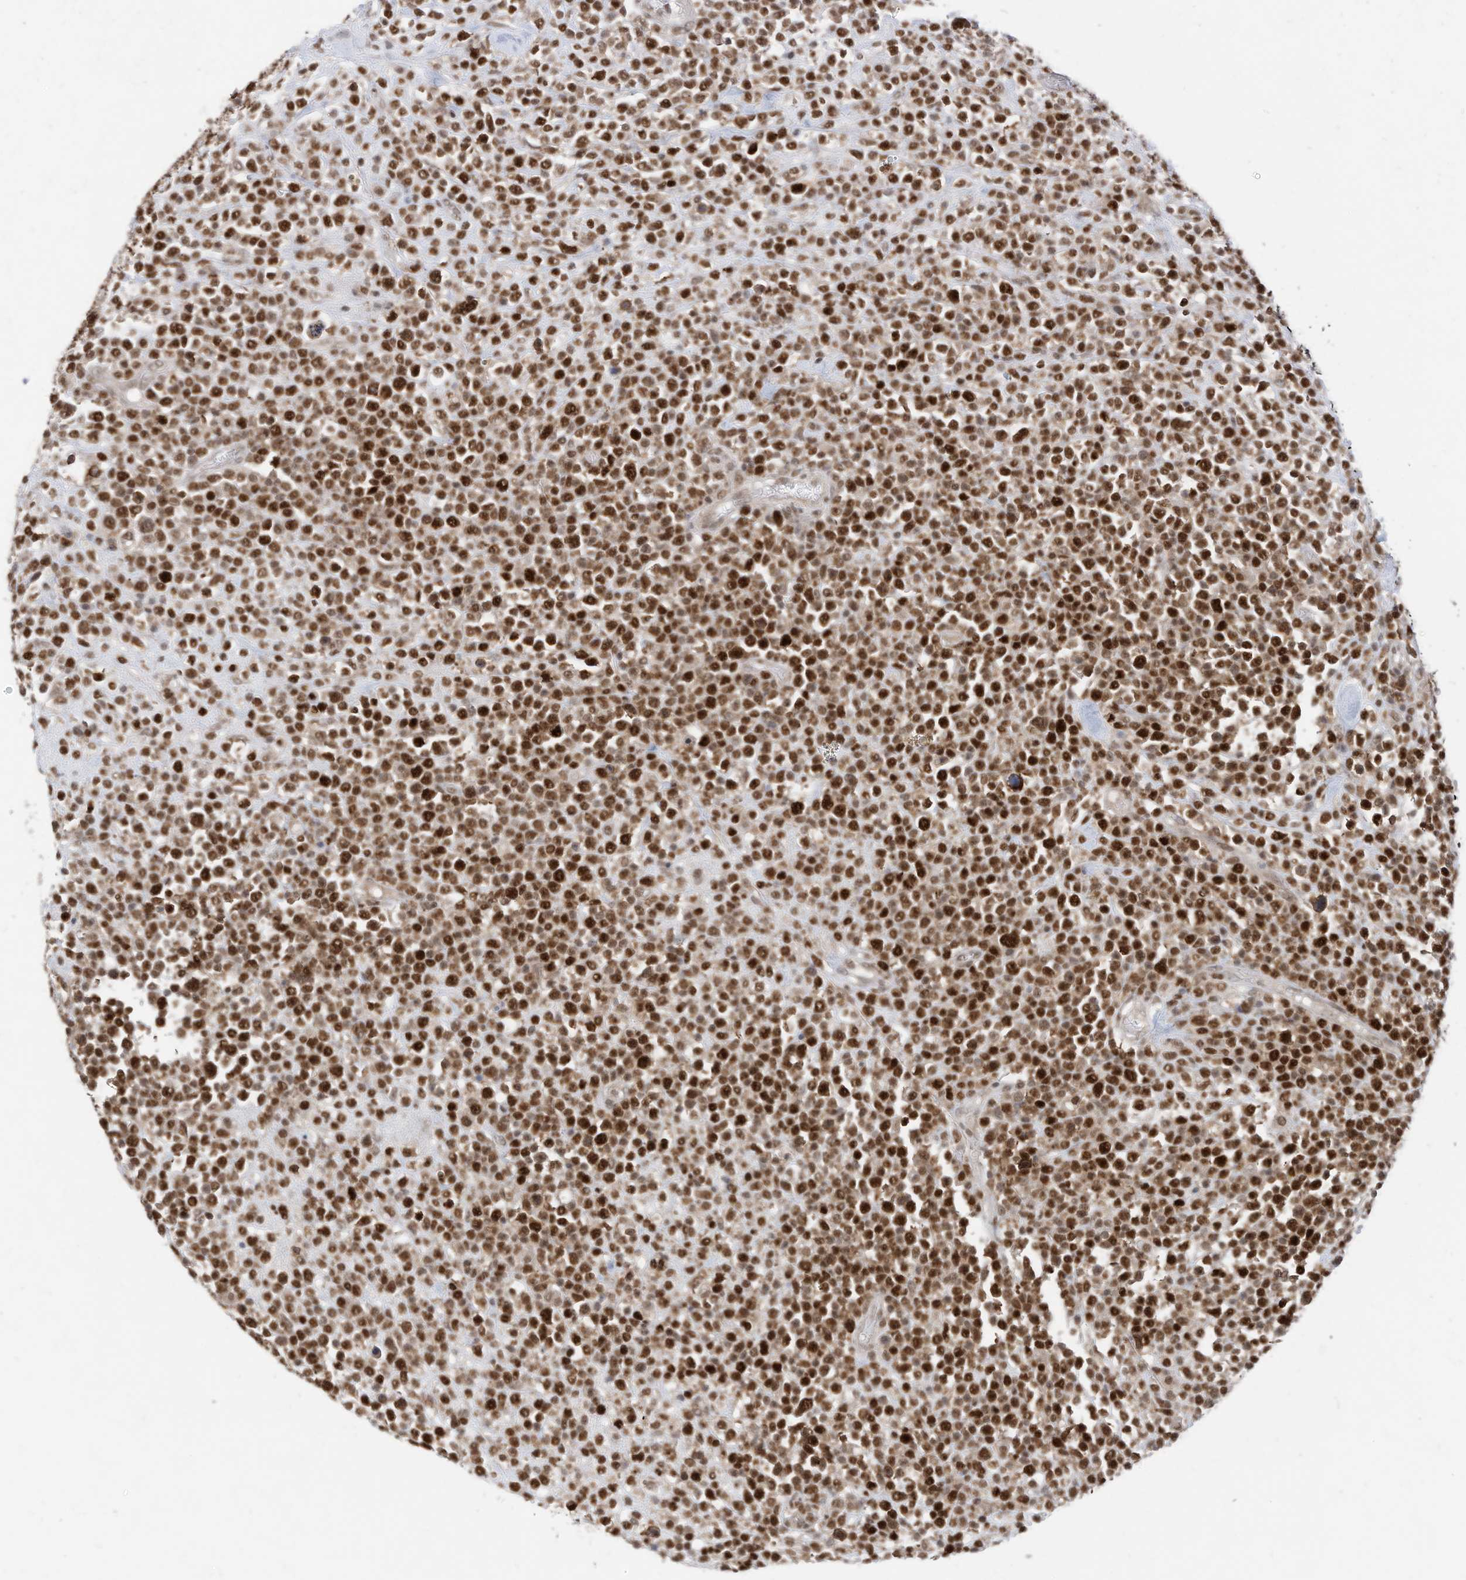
{"staining": {"intensity": "strong", "quantity": ">75%", "location": "nuclear"}, "tissue": "lymphoma", "cell_type": "Tumor cells", "image_type": "cancer", "snomed": [{"axis": "morphology", "description": "Malignant lymphoma, non-Hodgkin's type, High grade"}, {"axis": "topography", "description": "Colon"}], "caption": "A high amount of strong nuclear staining is present in about >75% of tumor cells in lymphoma tissue. (DAB IHC with brightfield microscopy, high magnification).", "gene": "OGT", "patient": {"sex": "female", "age": 53}}